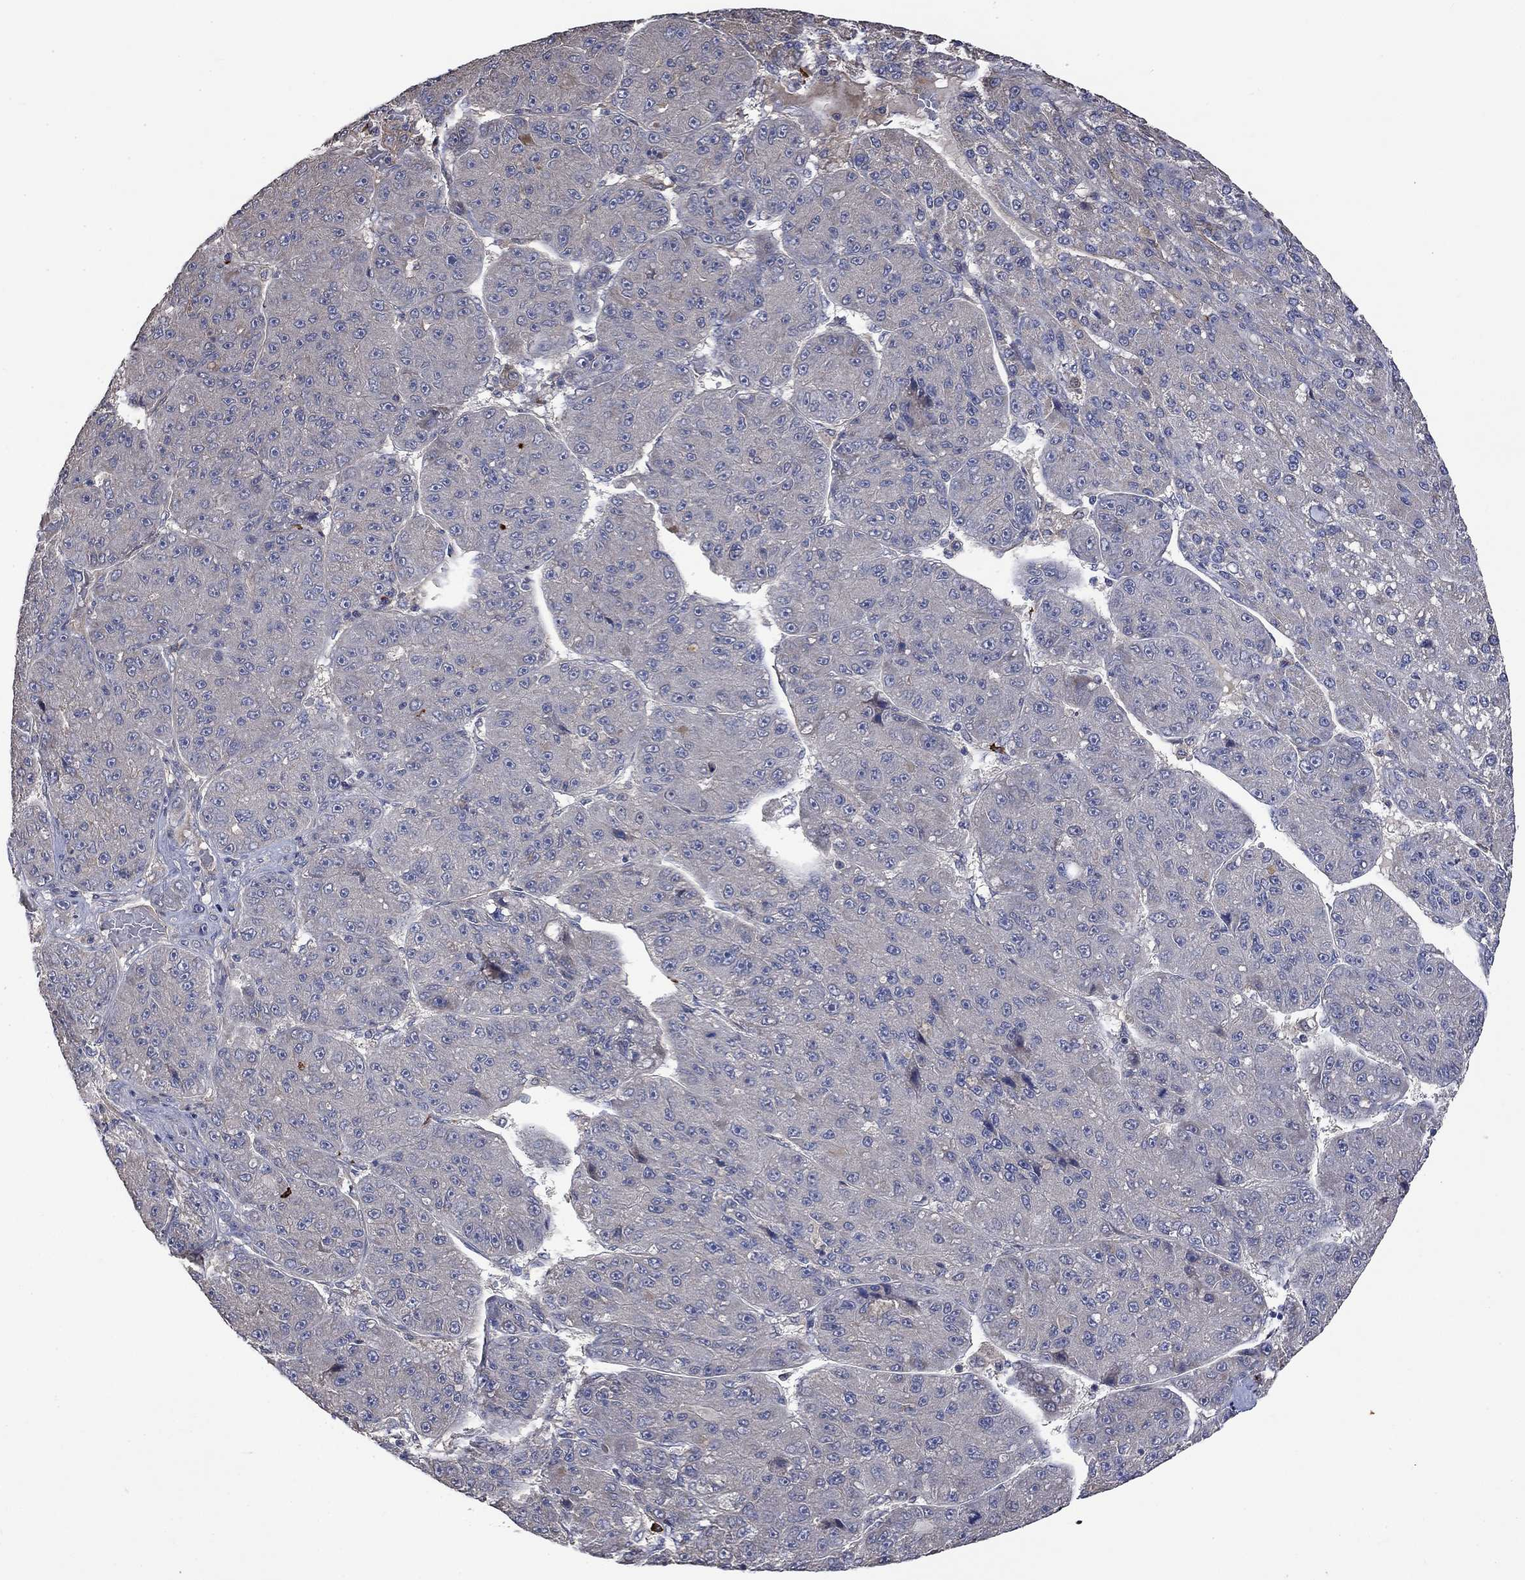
{"staining": {"intensity": "negative", "quantity": "none", "location": "none"}, "tissue": "liver cancer", "cell_type": "Tumor cells", "image_type": "cancer", "snomed": [{"axis": "morphology", "description": "Carcinoma, Hepatocellular, NOS"}, {"axis": "topography", "description": "Liver"}], "caption": "Tumor cells are negative for brown protein staining in liver cancer (hepatocellular carcinoma).", "gene": "VCAN", "patient": {"sex": "male", "age": 67}}